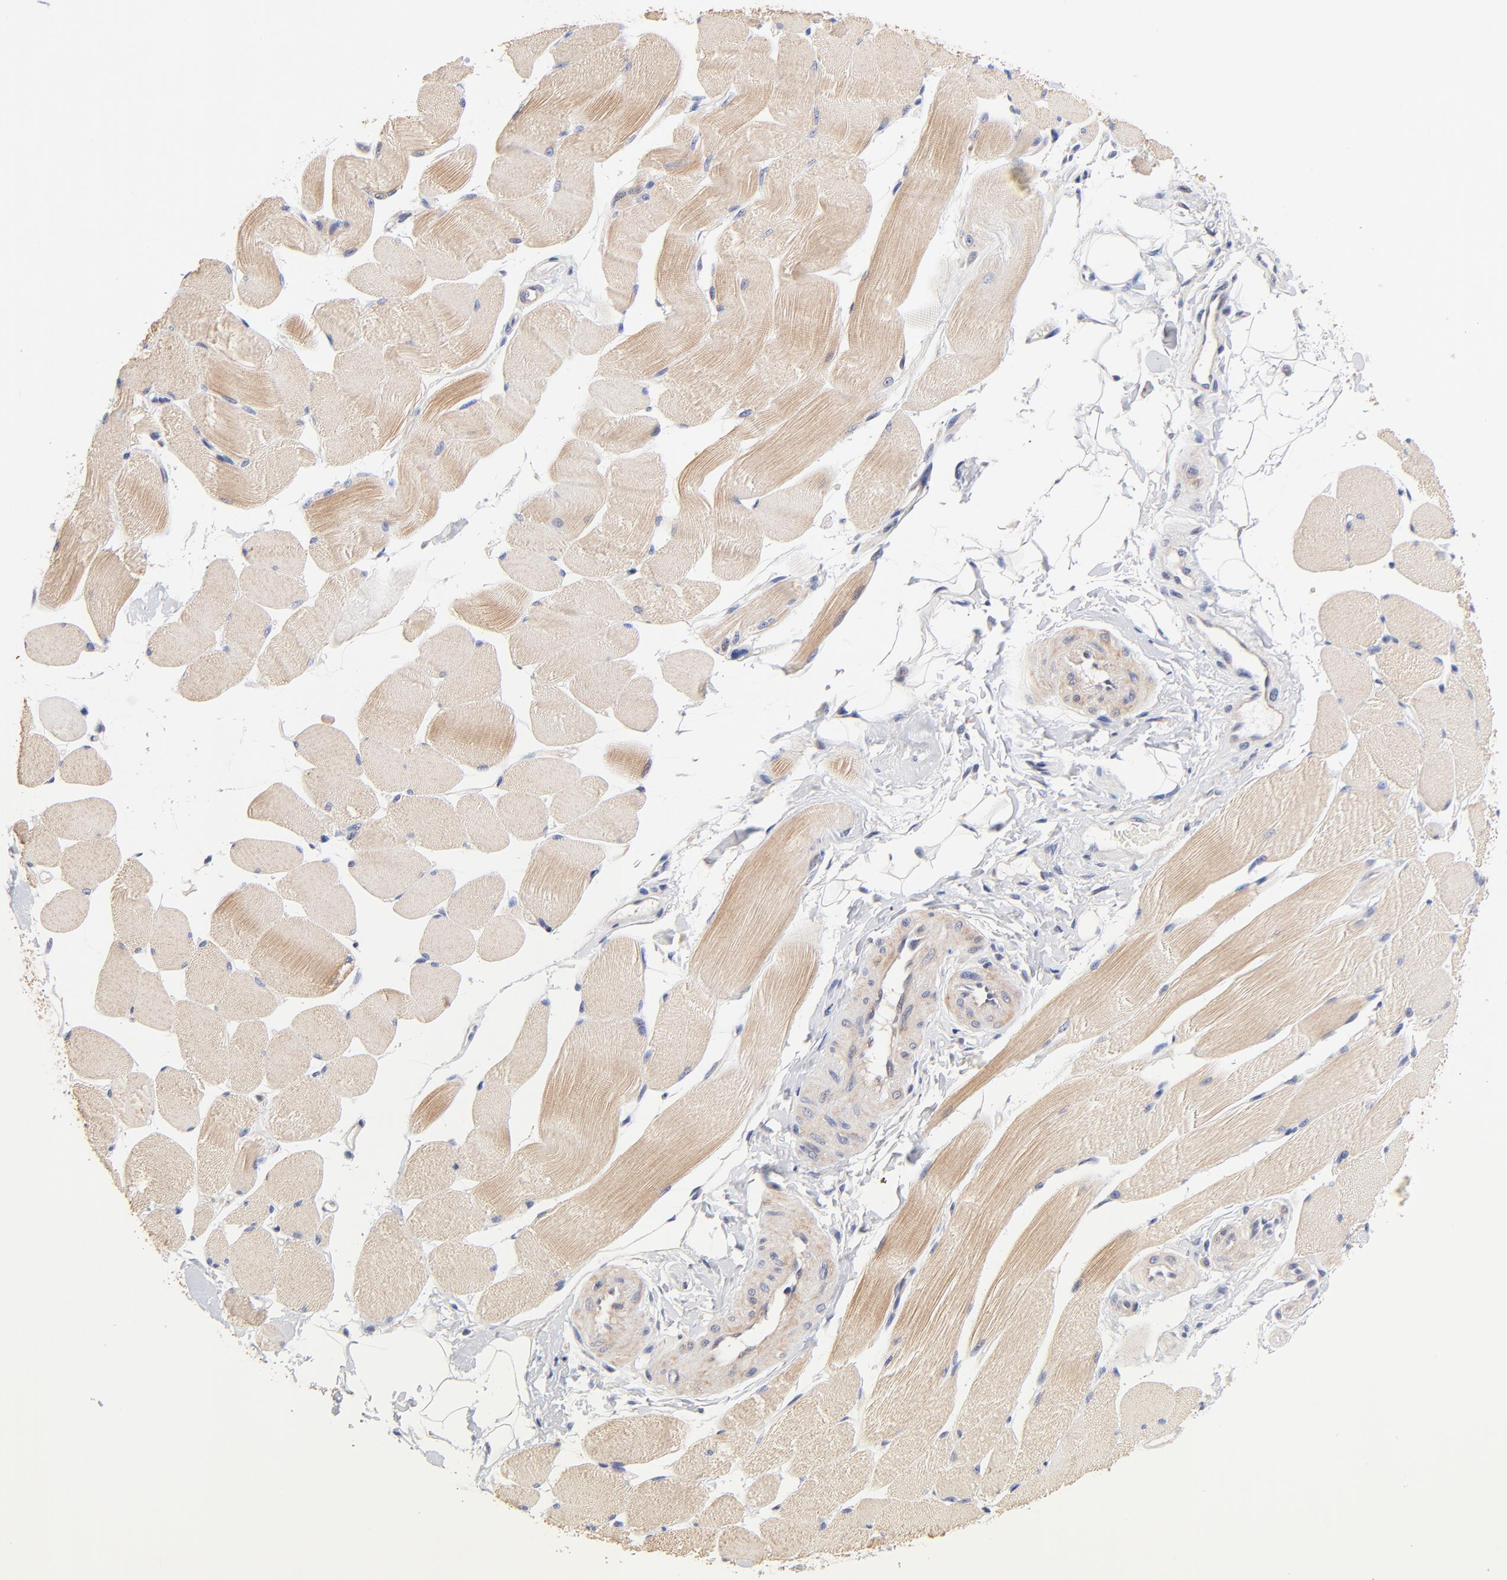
{"staining": {"intensity": "weak", "quantity": "25%-75%", "location": "cytoplasmic/membranous"}, "tissue": "skeletal muscle", "cell_type": "Myocytes", "image_type": "normal", "snomed": [{"axis": "morphology", "description": "Normal tissue, NOS"}, {"axis": "topography", "description": "Skeletal muscle"}, {"axis": "topography", "description": "Peripheral nerve tissue"}], "caption": "IHC histopathology image of unremarkable human skeletal muscle stained for a protein (brown), which shows low levels of weak cytoplasmic/membranous expression in about 25%-75% of myocytes.", "gene": "TXNL1", "patient": {"sex": "female", "age": 84}}